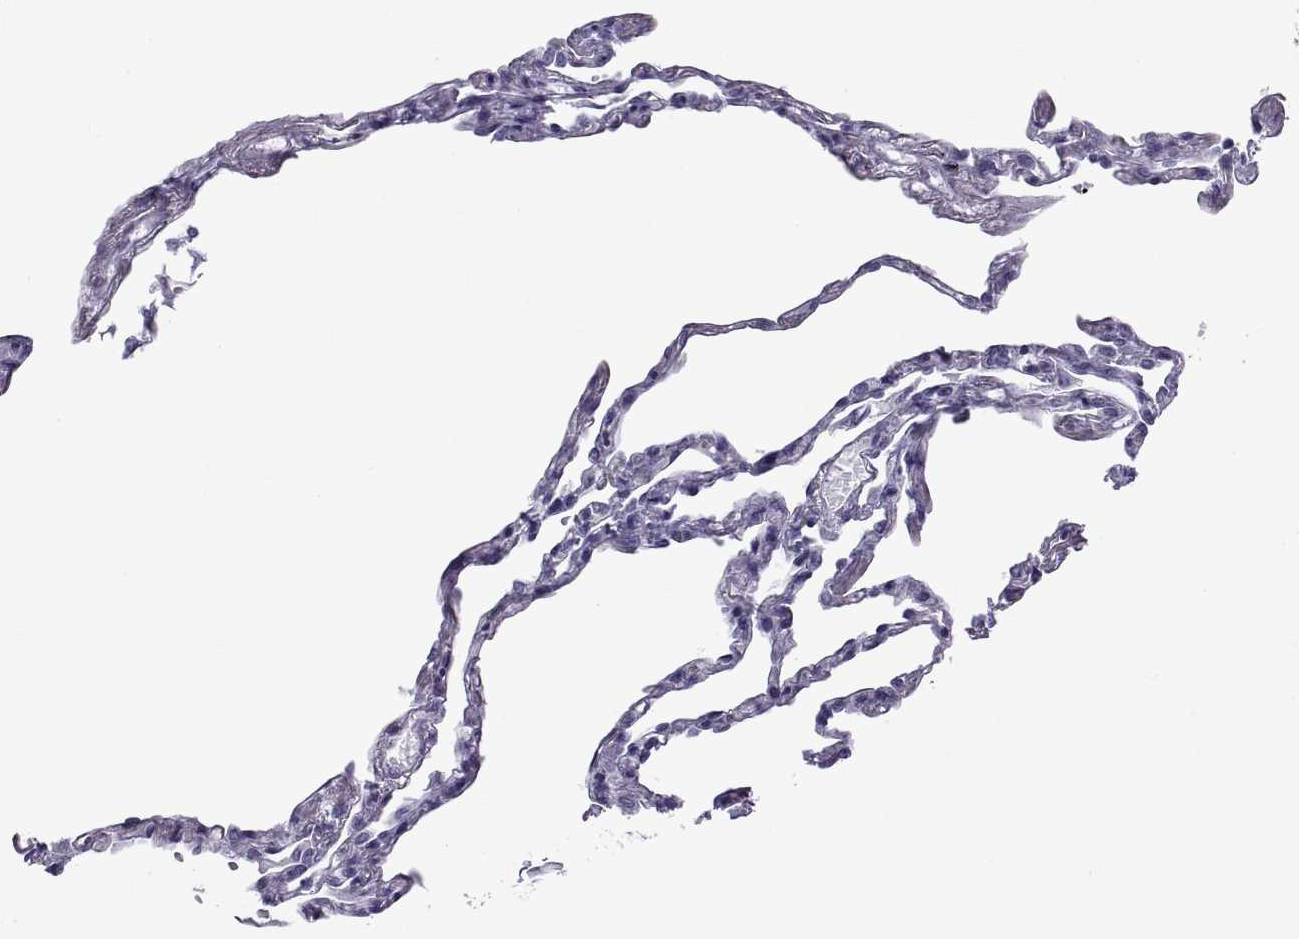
{"staining": {"intensity": "negative", "quantity": "none", "location": "none"}, "tissue": "lung", "cell_type": "Alveolar cells", "image_type": "normal", "snomed": [{"axis": "morphology", "description": "Normal tissue, NOS"}, {"axis": "topography", "description": "Lung"}], "caption": "A photomicrograph of lung stained for a protein displays no brown staining in alveolar cells. (Brightfield microscopy of DAB (3,3'-diaminobenzidine) IHC at high magnification).", "gene": "C3orf22", "patient": {"sex": "male", "age": 78}}